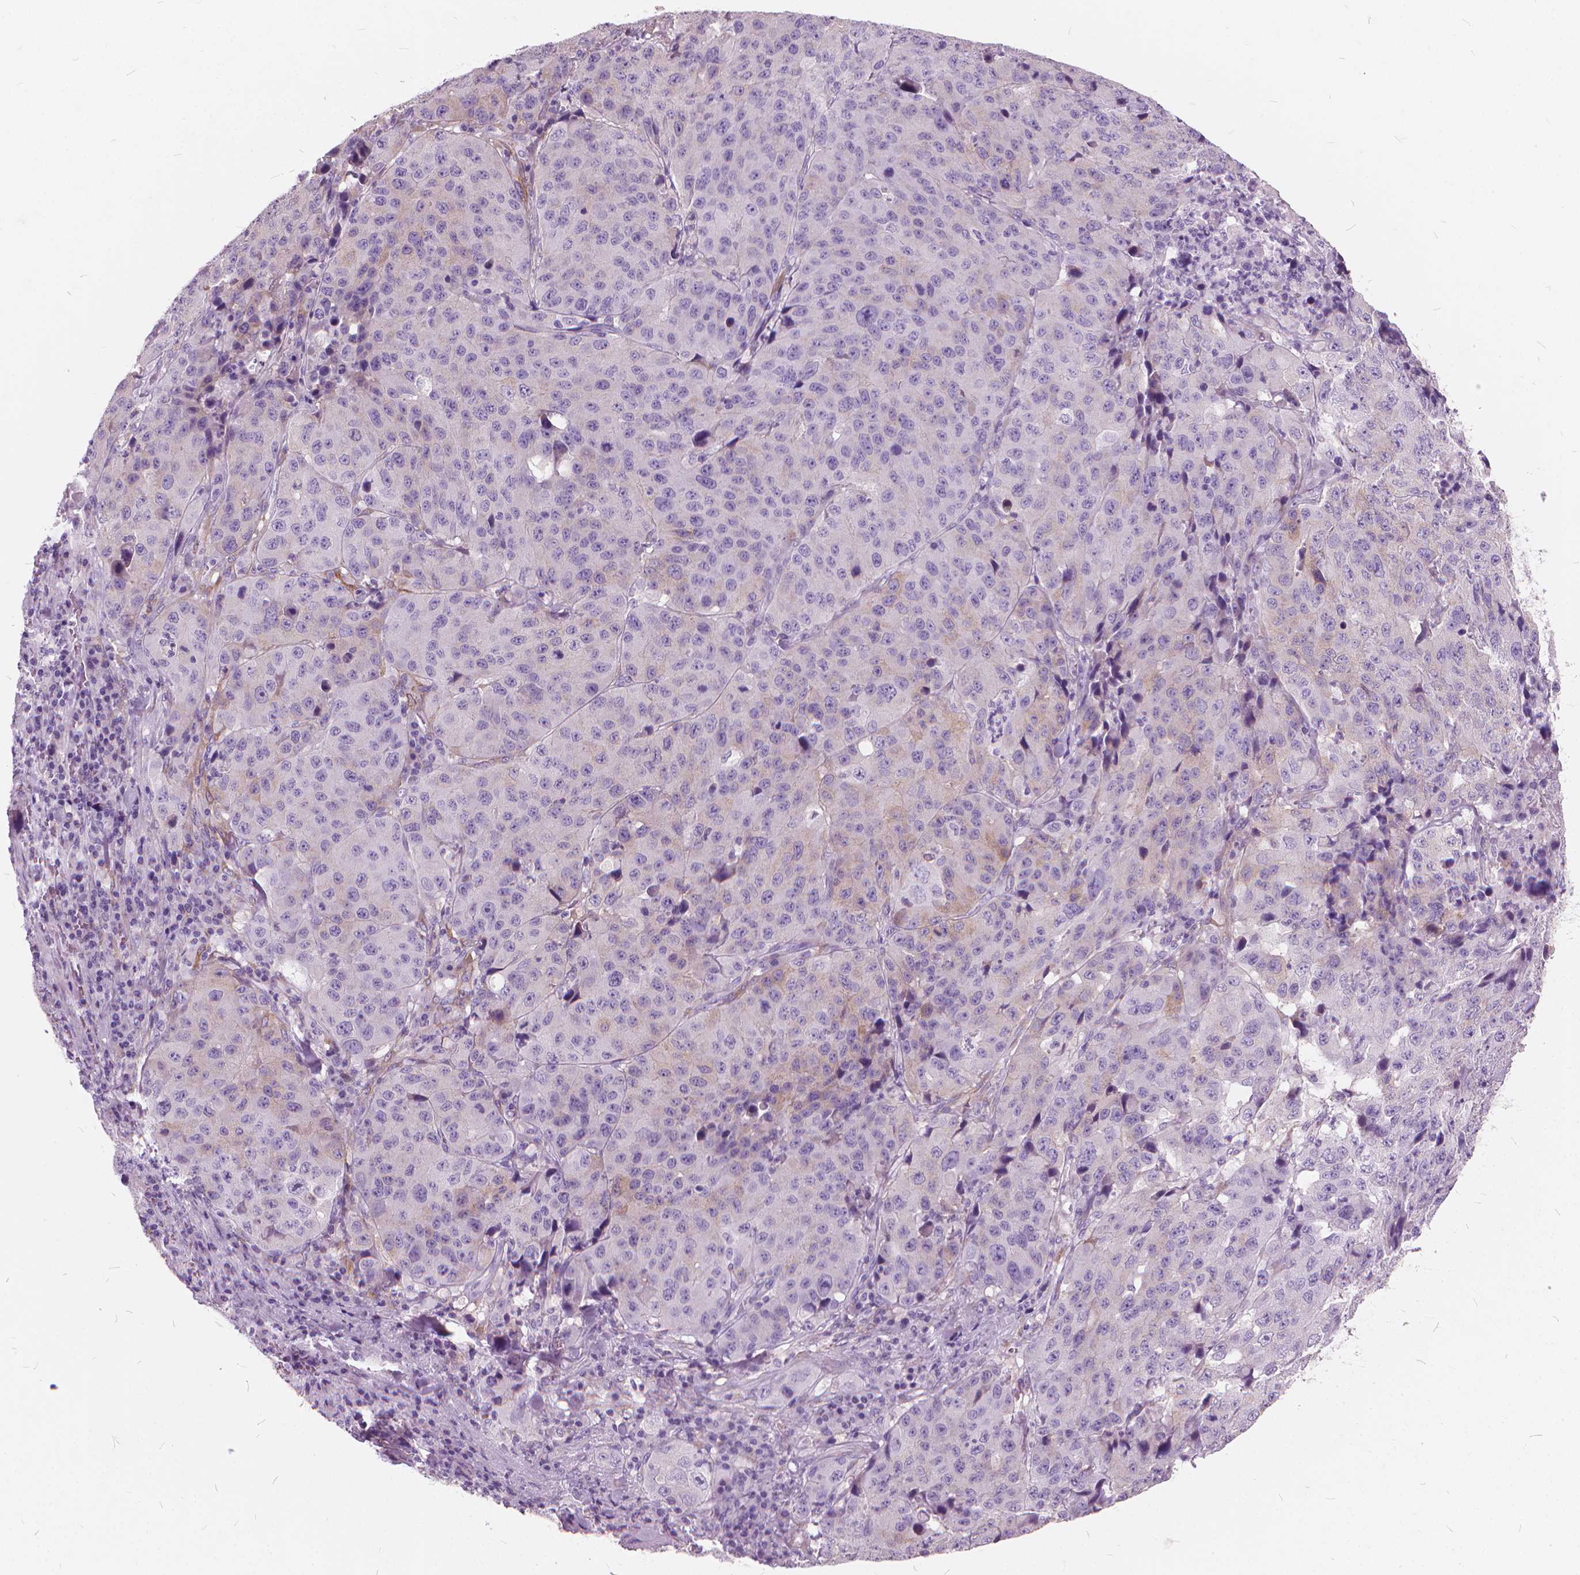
{"staining": {"intensity": "negative", "quantity": "none", "location": "none"}, "tissue": "stomach cancer", "cell_type": "Tumor cells", "image_type": "cancer", "snomed": [{"axis": "morphology", "description": "Adenocarcinoma, NOS"}, {"axis": "topography", "description": "Stomach"}], "caption": "Micrograph shows no protein expression in tumor cells of stomach cancer (adenocarcinoma) tissue. Brightfield microscopy of immunohistochemistry (IHC) stained with DAB (3,3'-diaminobenzidine) (brown) and hematoxylin (blue), captured at high magnification.", "gene": "DNM1", "patient": {"sex": "male", "age": 71}}